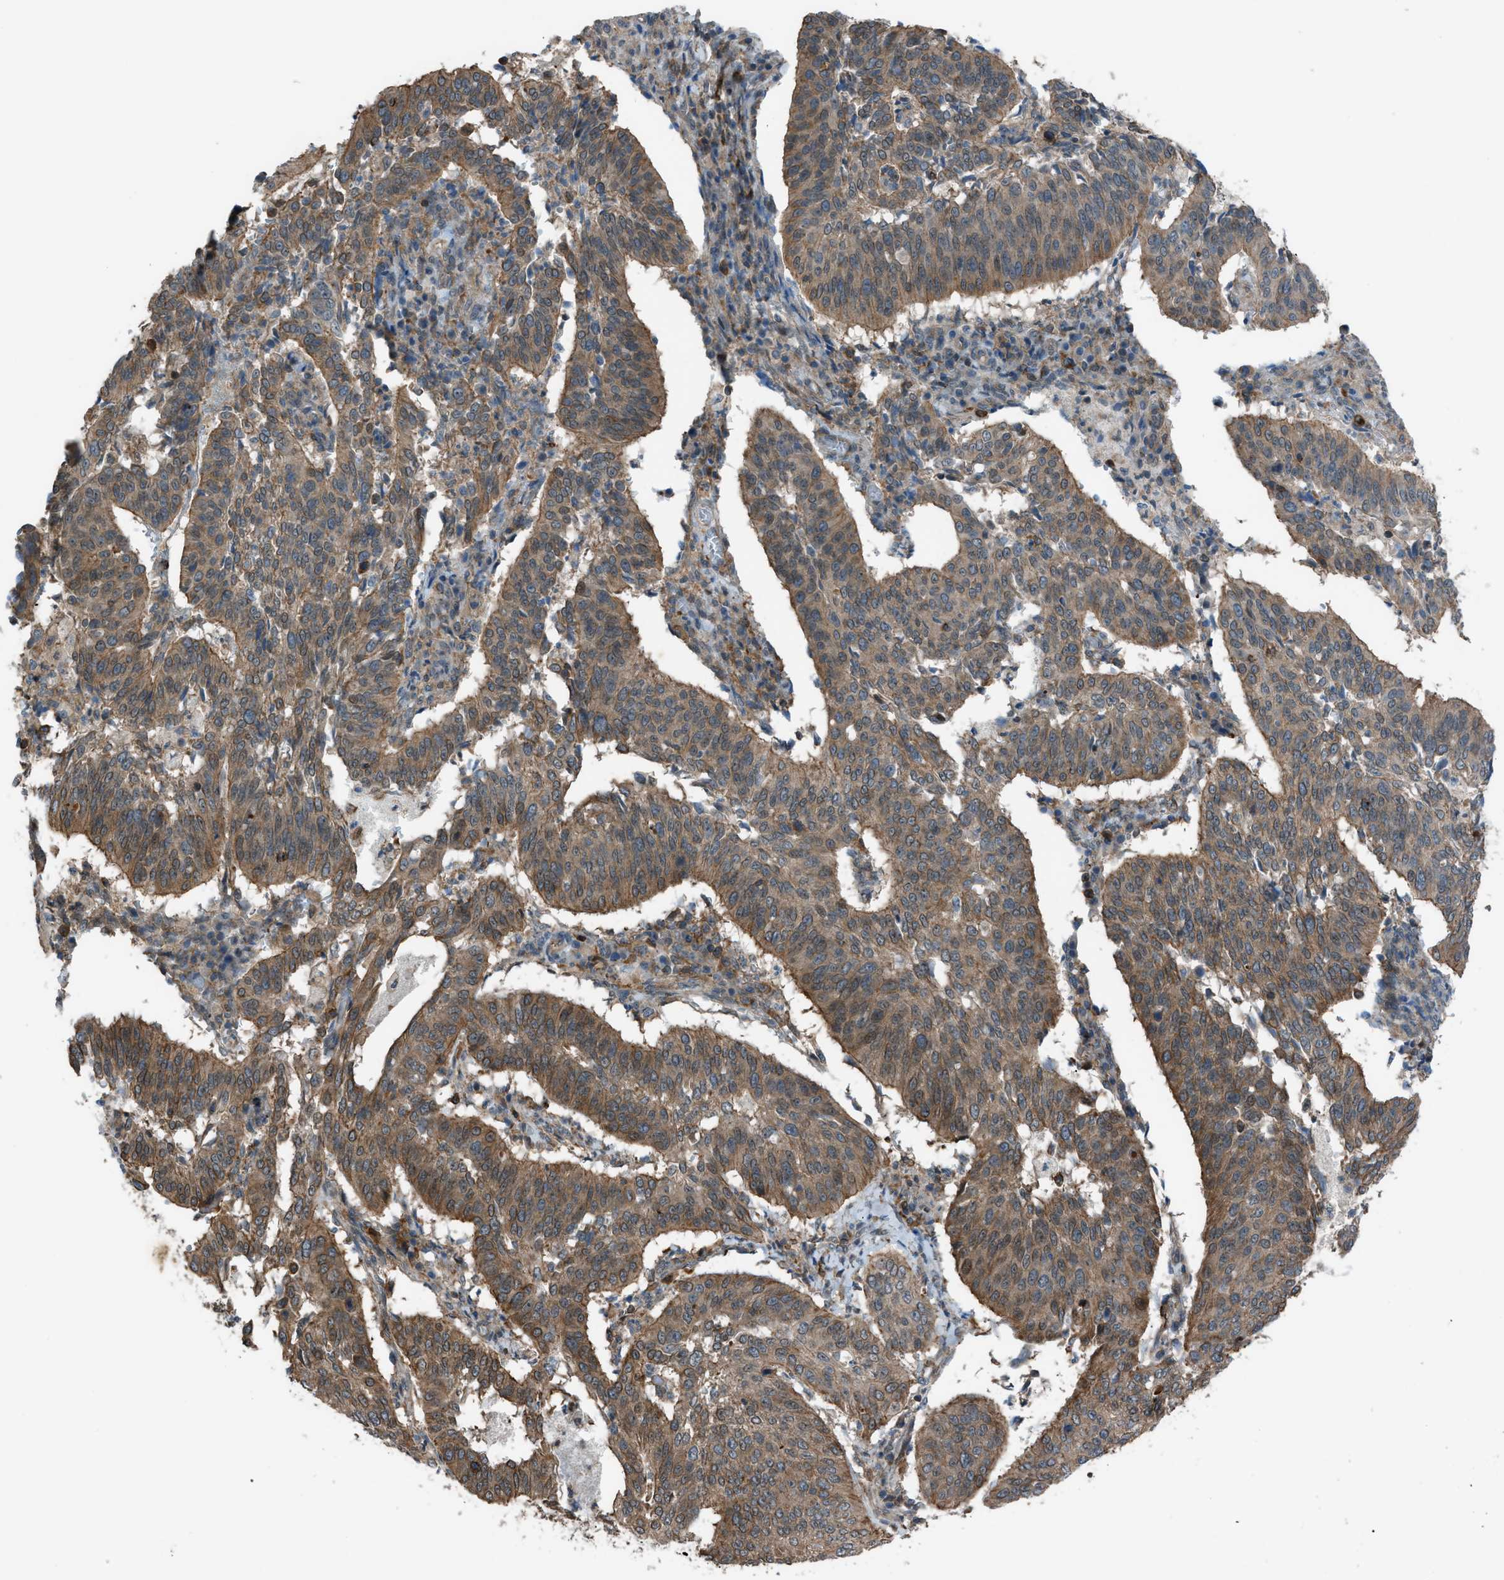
{"staining": {"intensity": "moderate", "quantity": ">75%", "location": "cytoplasmic/membranous"}, "tissue": "cervical cancer", "cell_type": "Tumor cells", "image_type": "cancer", "snomed": [{"axis": "morphology", "description": "Normal tissue, NOS"}, {"axis": "morphology", "description": "Squamous cell carcinoma, NOS"}, {"axis": "topography", "description": "Cervix"}], "caption": "A medium amount of moderate cytoplasmic/membranous positivity is seen in about >75% of tumor cells in cervical cancer tissue.", "gene": "DYRK1A", "patient": {"sex": "female", "age": 39}}